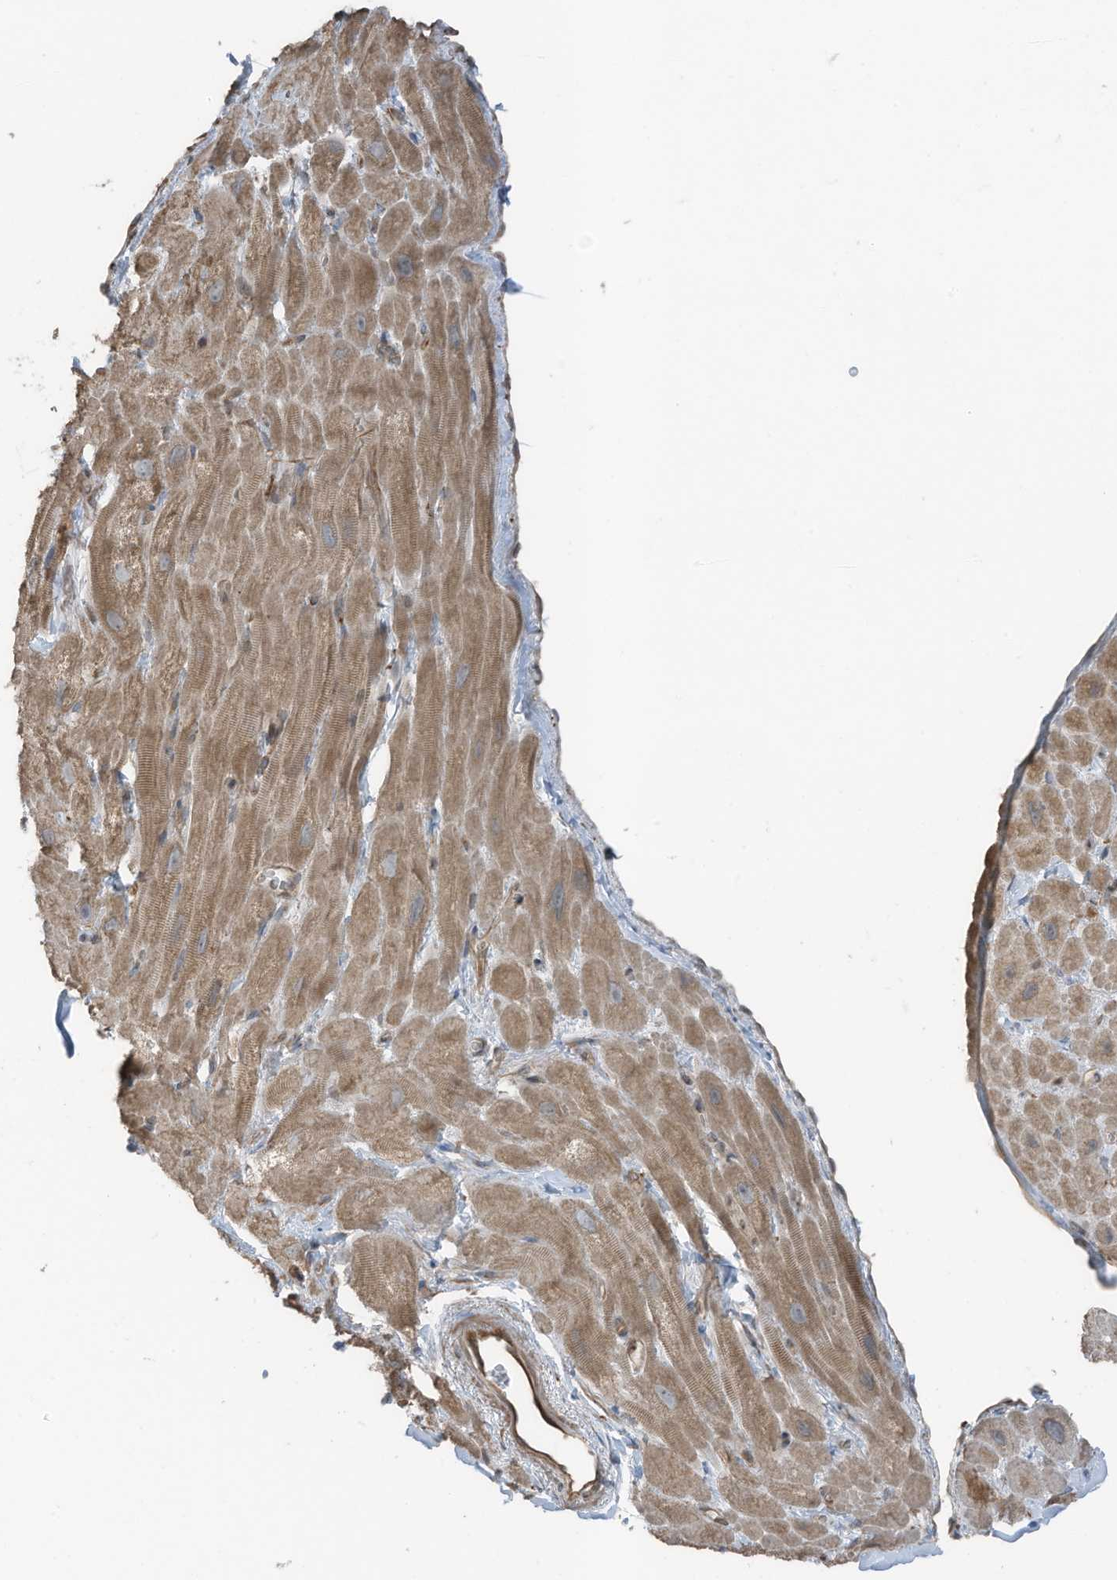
{"staining": {"intensity": "moderate", "quantity": "25%-75%", "location": "cytoplasmic/membranous"}, "tissue": "heart muscle", "cell_type": "Cardiomyocytes", "image_type": "normal", "snomed": [{"axis": "morphology", "description": "Normal tissue, NOS"}, {"axis": "topography", "description": "Heart"}], "caption": "A histopathology image showing moderate cytoplasmic/membranous positivity in approximately 25%-75% of cardiomyocytes in unremarkable heart muscle, as visualized by brown immunohistochemical staining.", "gene": "TXNDC9", "patient": {"sex": "male", "age": 49}}